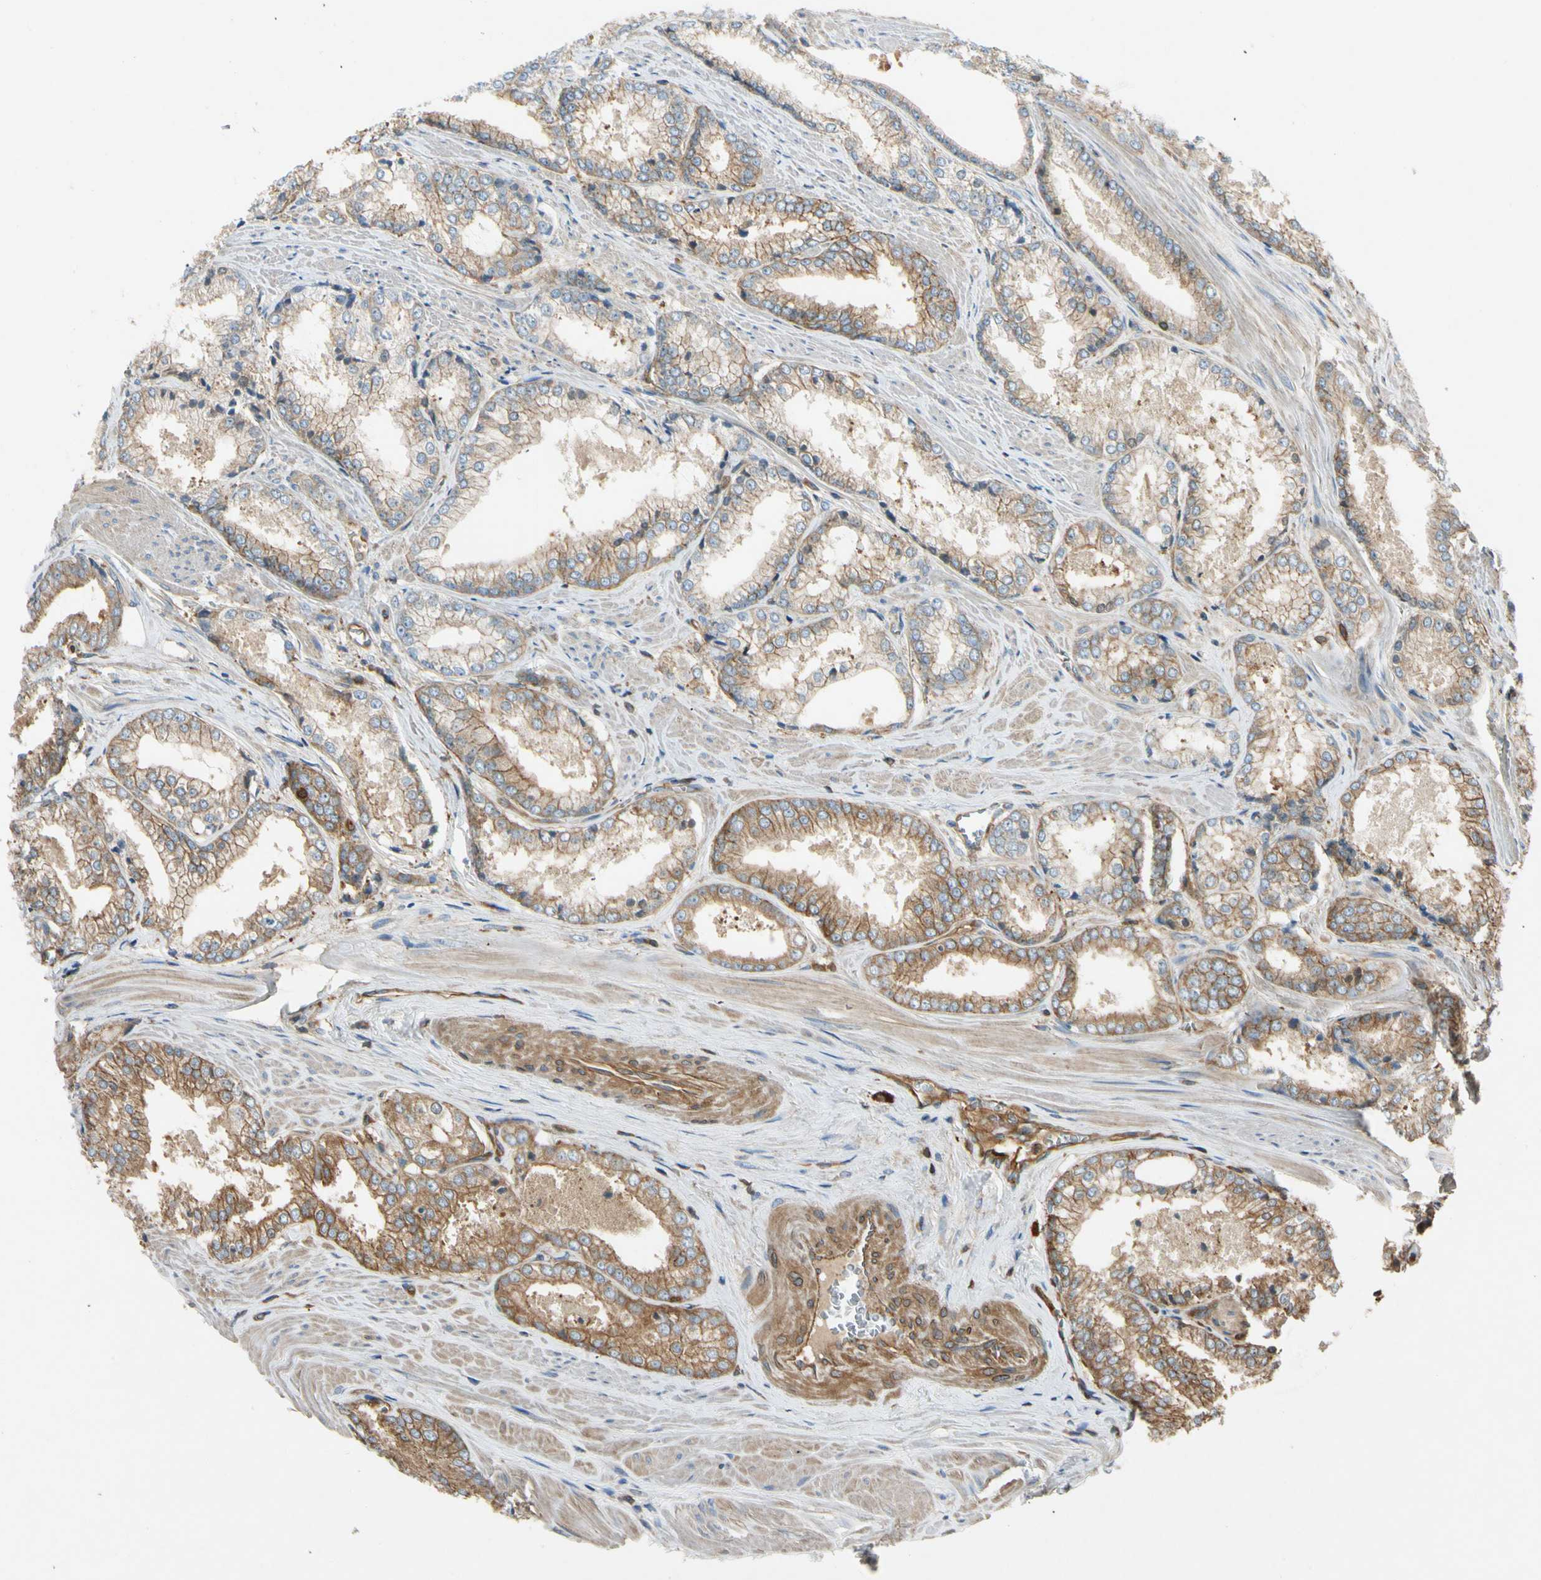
{"staining": {"intensity": "moderate", "quantity": "25%-75%", "location": "cytoplasmic/membranous"}, "tissue": "prostate cancer", "cell_type": "Tumor cells", "image_type": "cancer", "snomed": [{"axis": "morphology", "description": "Adenocarcinoma, Low grade"}, {"axis": "topography", "description": "Prostate"}], "caption": "Brown immunohistochemical staining in adenocarcinoma (low-grade) (prostate) demonstrates moderate cytoplasmic/membranous positivity in about 25%-75% of tumor cells.", "gene": "TCP11L1", "patient": {"sex": "male", "age": 64}}